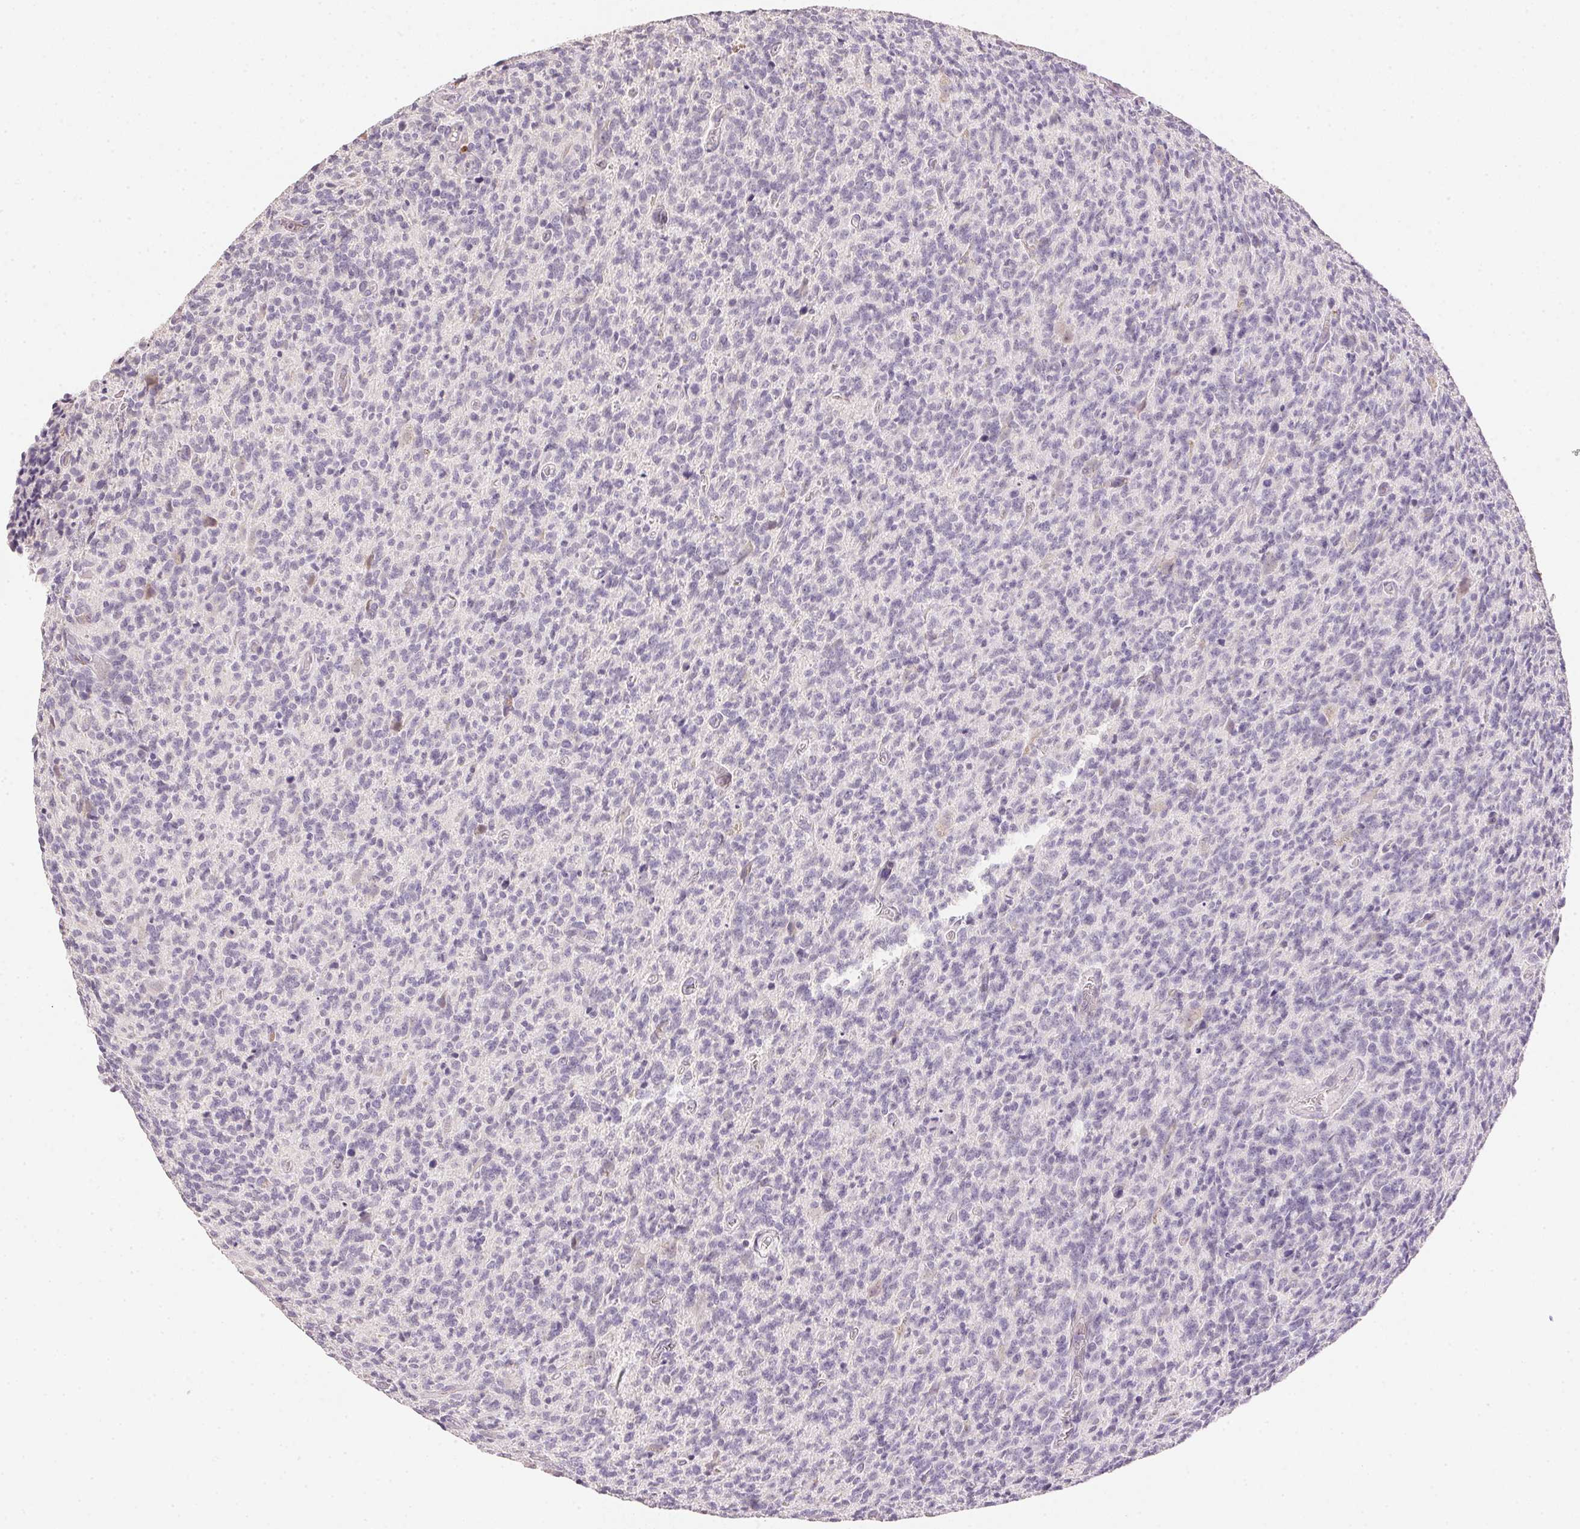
{"staining": {"intensity": "negative", "quantity": "none", "location": "none"}, "tissue": "glioma", "cell_type": "Tumor cells", "image_type": "cancer", "snomed": [{"axis": "morphology", "description": "Glioma, malignant, High grade"}, {"axis": "topography", "description": "Brain"}], "caption": "An immunohistochemistry photomicrograph of malignant glioma (high-grade) is shown. There is no staining in tumor cells of malignant glioma (high-grade).", "gene": "DHCR24", "patient": {"sex": "male", "age": 76}}